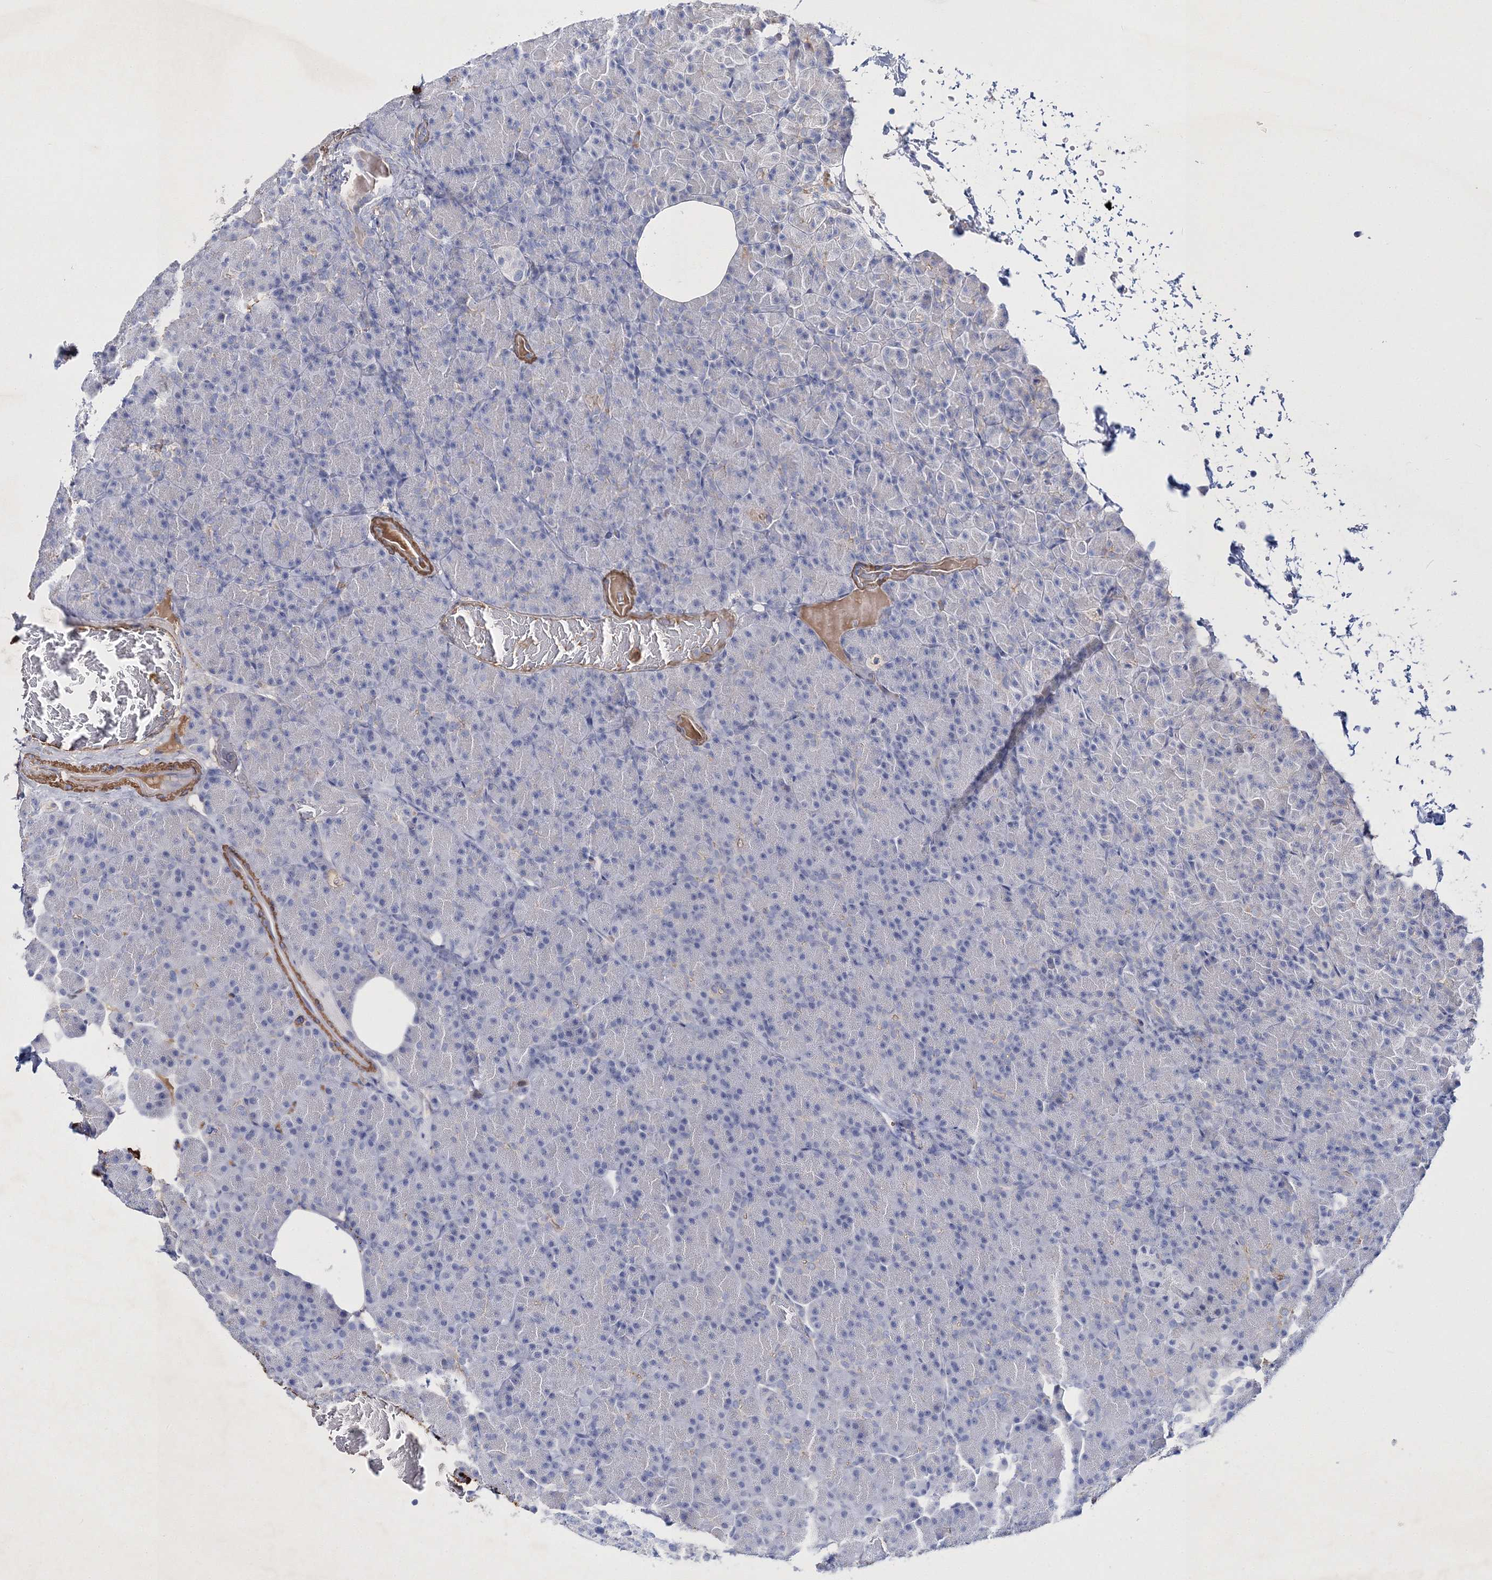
{"staining": {"intensity": "negative", "quantity": "none", "location": "none"}, "tissue": "pancreas", "cell_type": "Exocrine glandular cells", "image_type": "normal", "snomed": [{"axis": "morphology", "description": "Normal tissue, NOS"}, {"axis": "topography", "description": "Pancreas"}], "caption": "Exocrine glandular cells show no significant protein expression in benign pancreas.", "gene": "RTN2", "patient": {"sex": "female", "age": 43}}